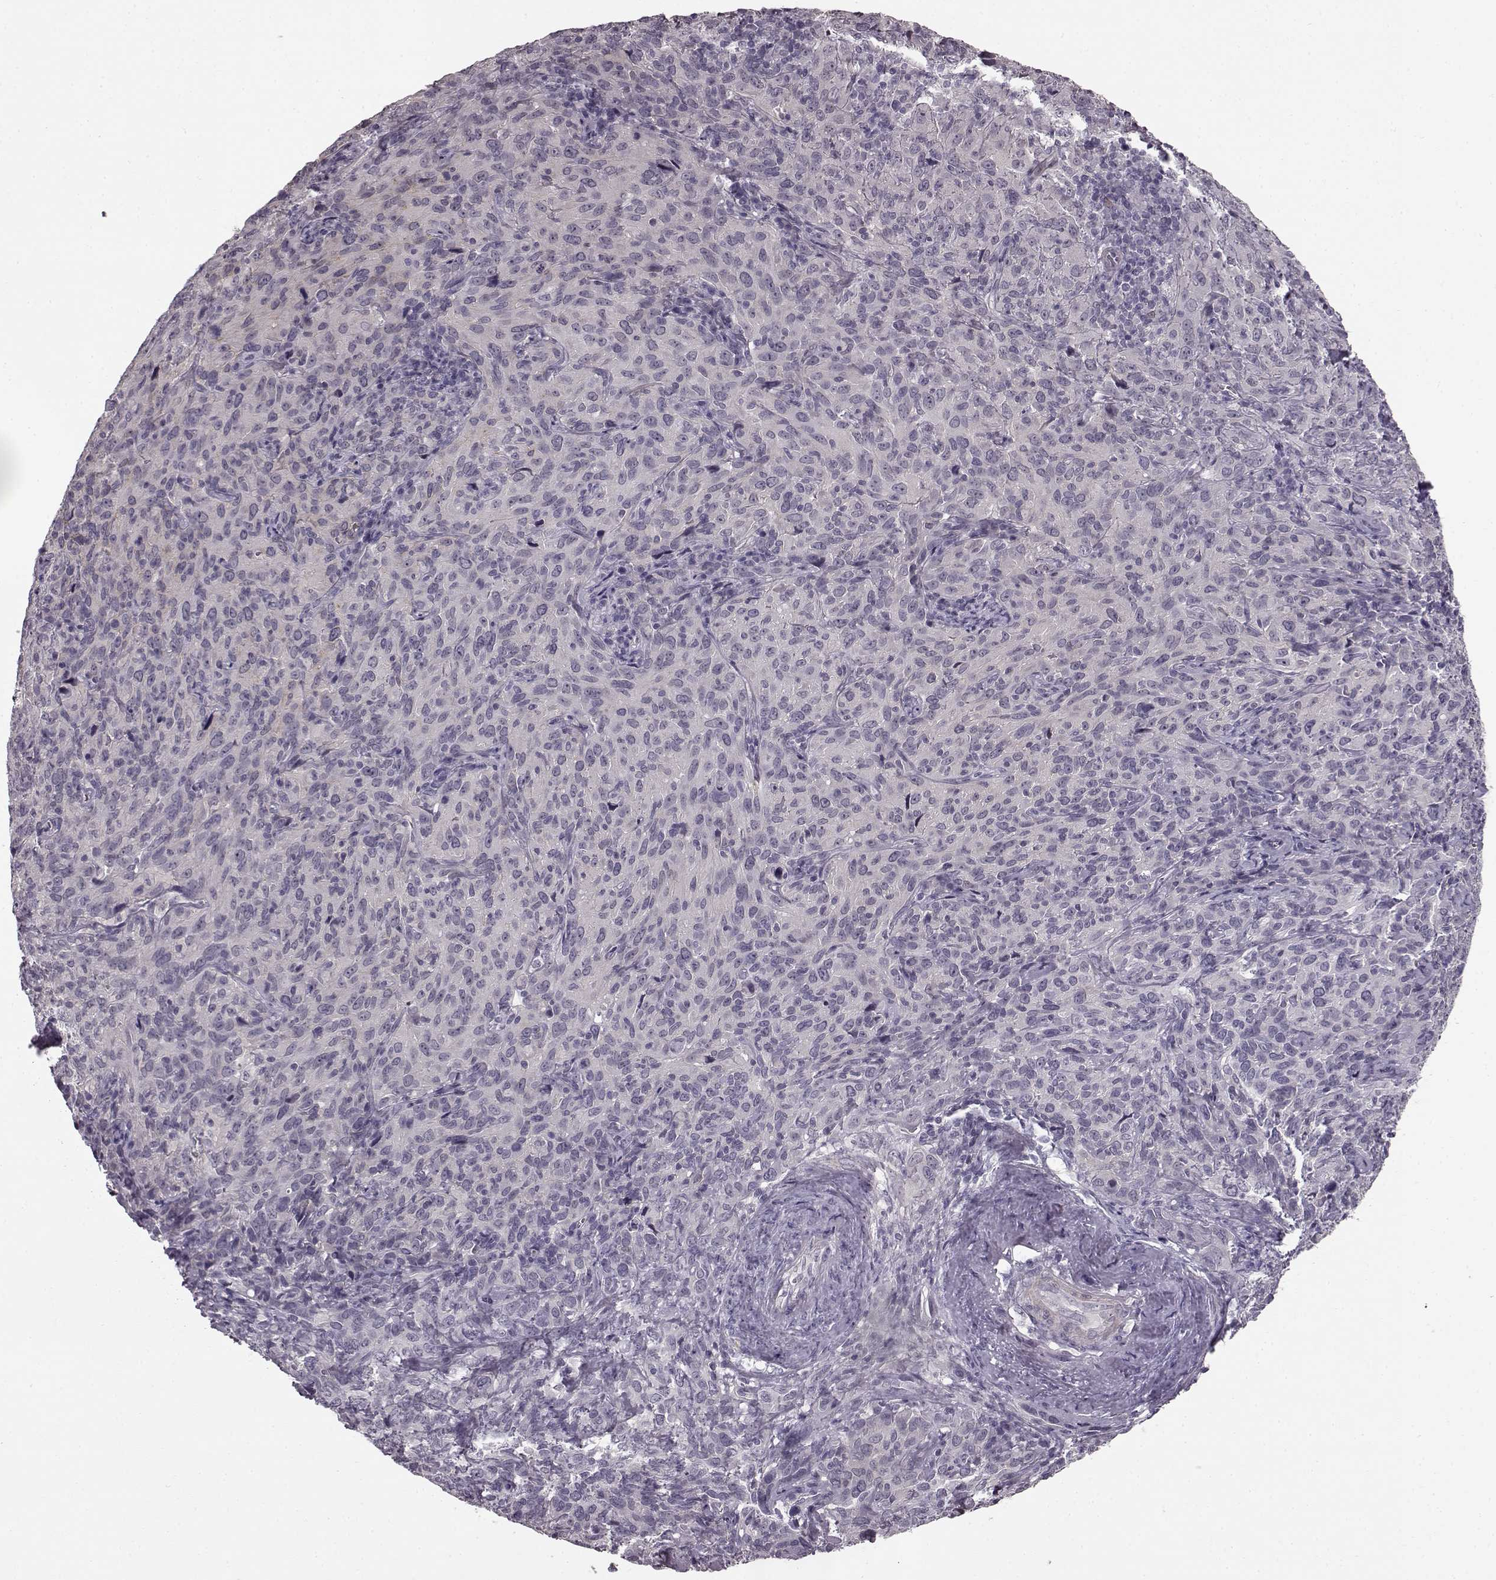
{"staining": {"intensity": "negative", "quantity": "none", "location": "none"}, "tissue": "cervical cancer", "cell_type": "Tumor cells", "image_type": "cancer", "snomed": [{"axis": "morphology", "description": "Squamous cell carcinoma, NOS"}, {"axis": "topography", "description": "Cervix"}], "caption": "A micrograph of human cervical cancer is negative for staining in tumor cells.", "gene": "SLCO3A1", "patient": {"sex": "female", "age": 51}}